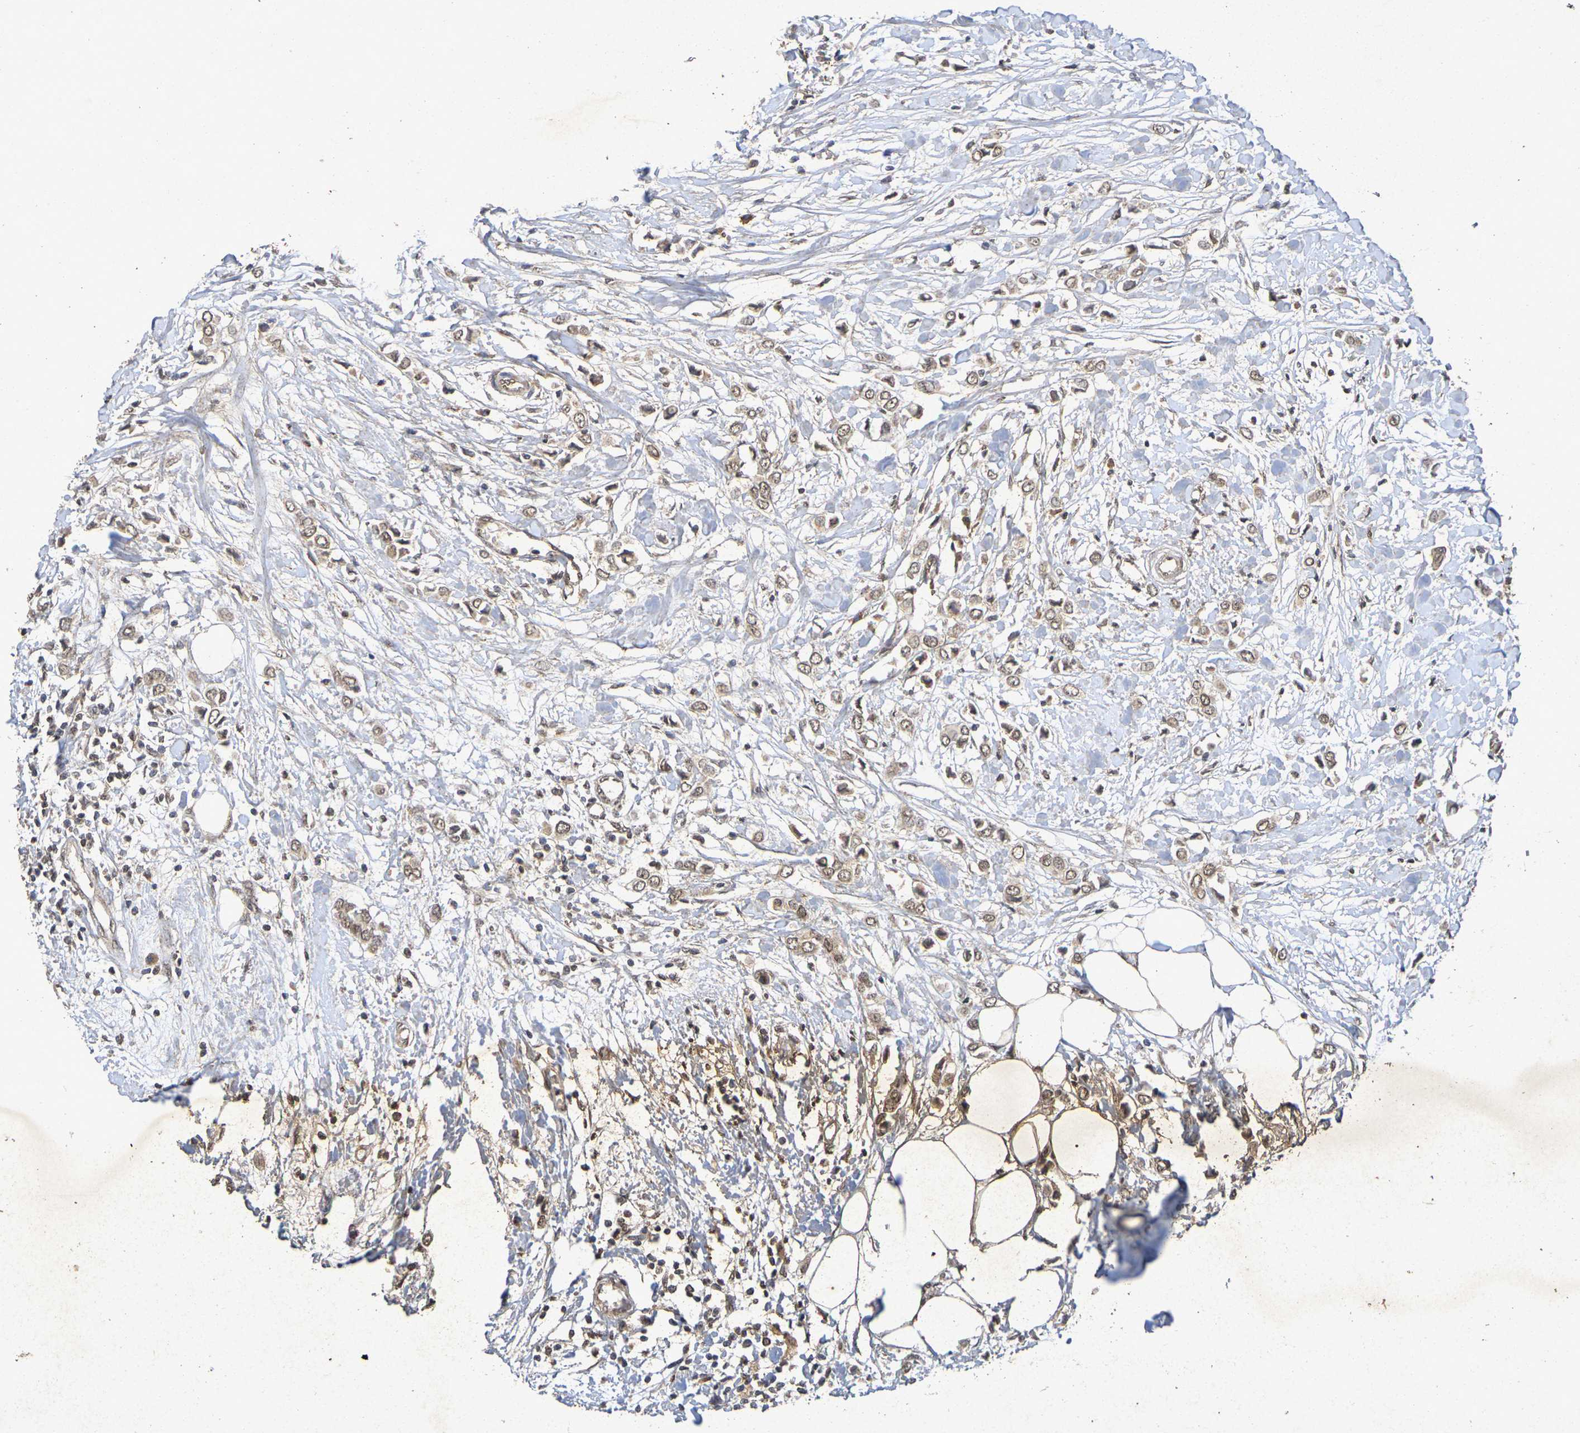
{"staining": {"intensity": "moderate", "quantity": ">75%", "location": "cytoplasmic/membranous,nuclear"}, "tissue": "breast cancer", "cell_type": "Tumor cells", "image_type": "cancer", "snomed": [{"axis": "morphology", "description": "Lobular carcinoma"}, {"axis": "topography", "description": "Breast"}], "caption": "High-power microscopy captured an immunohistochemistry image of breast cancer, revealing moderate cytoplasmic/membranous and nuclear positivity in about >75% of tumor cells. (DAB = brown stain, brightfield microscopy at high magnification).", "gene": "GUCY1A2", "patient": {"sex": "female", "age": 51}}